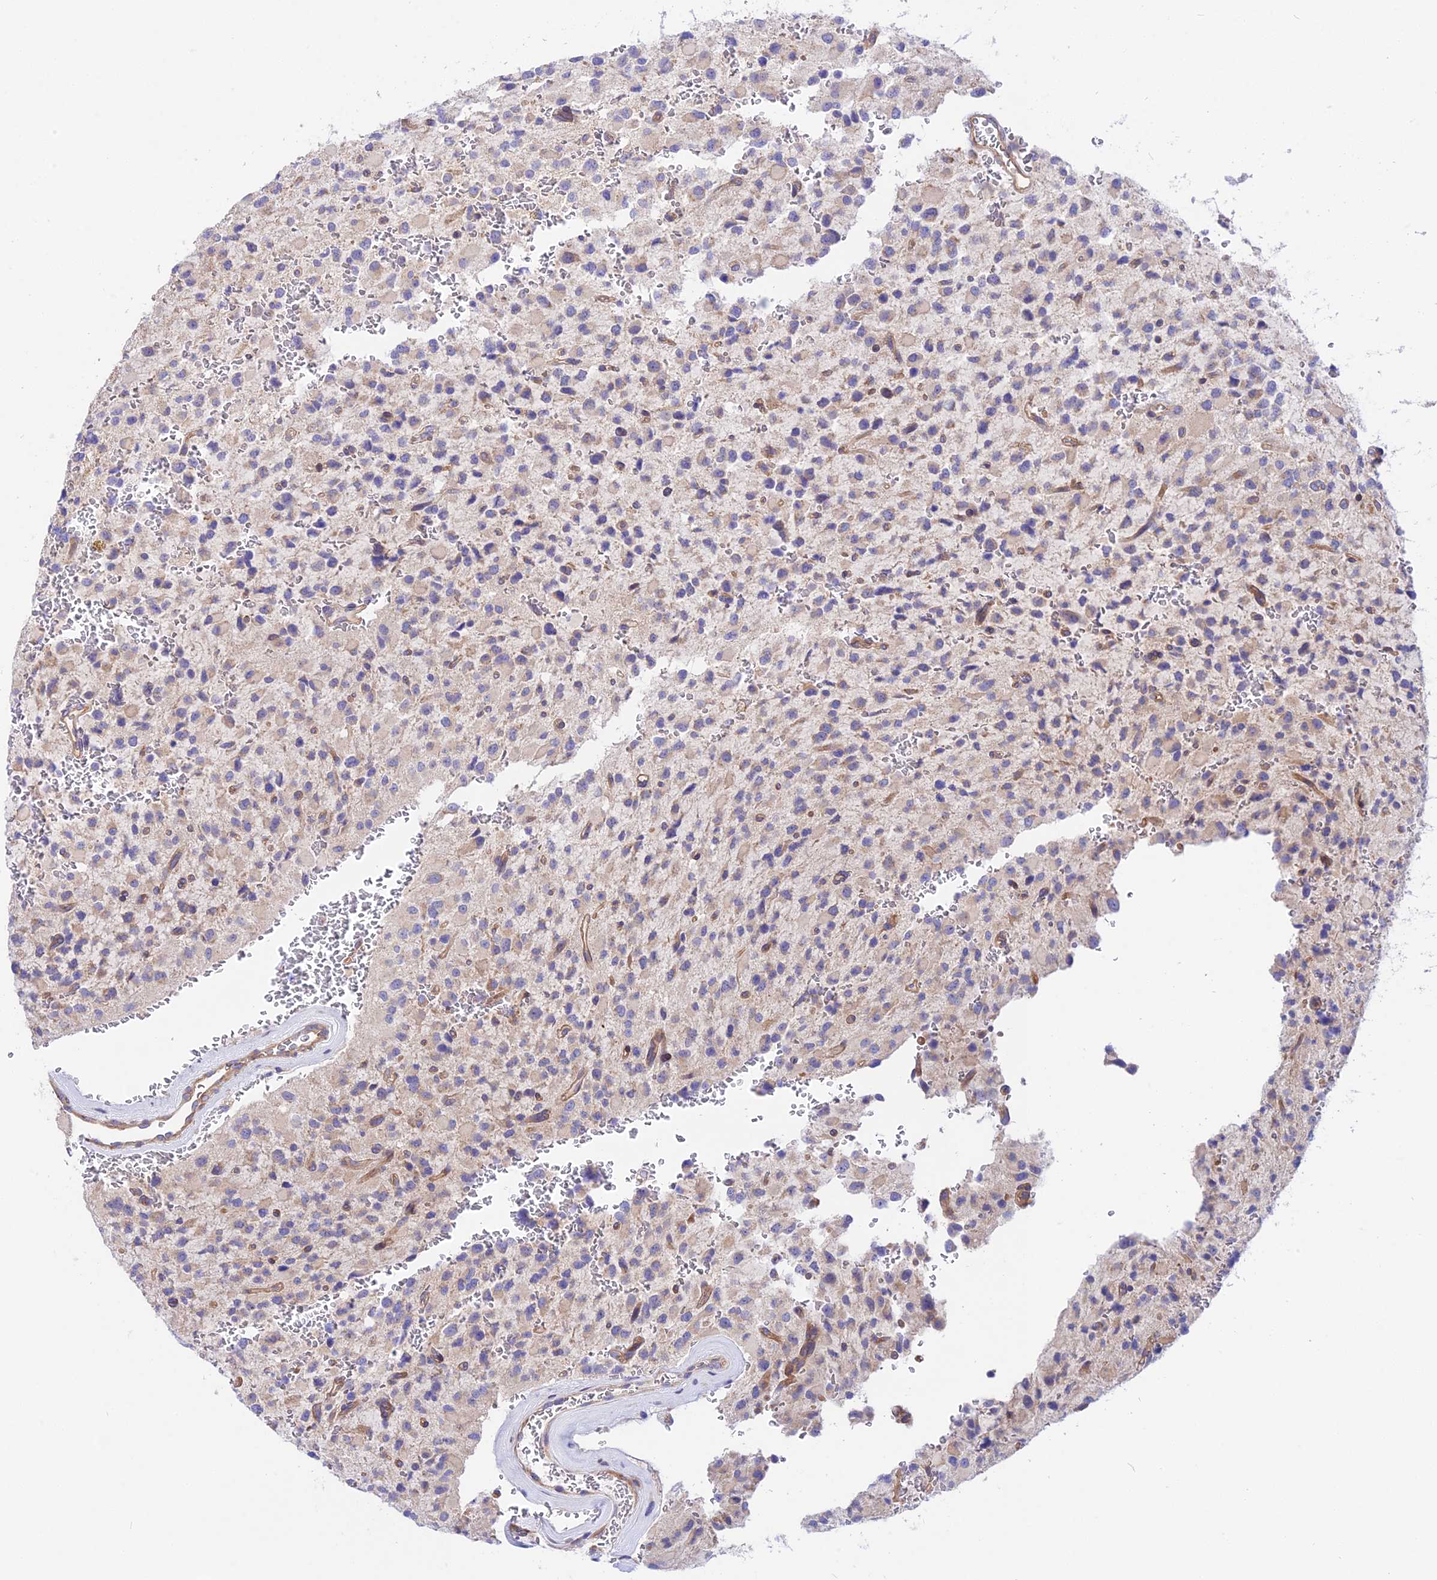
{"staining": {"intensity": "weak", "quantity": "<25%", "location": "cytoplasmic/membranous"}, "tissue": "glioma", "cell_type": "Tumor cells", "image_type": "cancer", "snomed": [{"axis": "morphology", "description": "Glioma, malignant, High grade"}, {"axis": "topography", "description": "Brain"}], "caption": "Tumor cells show no significant protein staining in glioma.", "gene": "TRIM43B", "patient": {"sex": "male", "age": 34}}